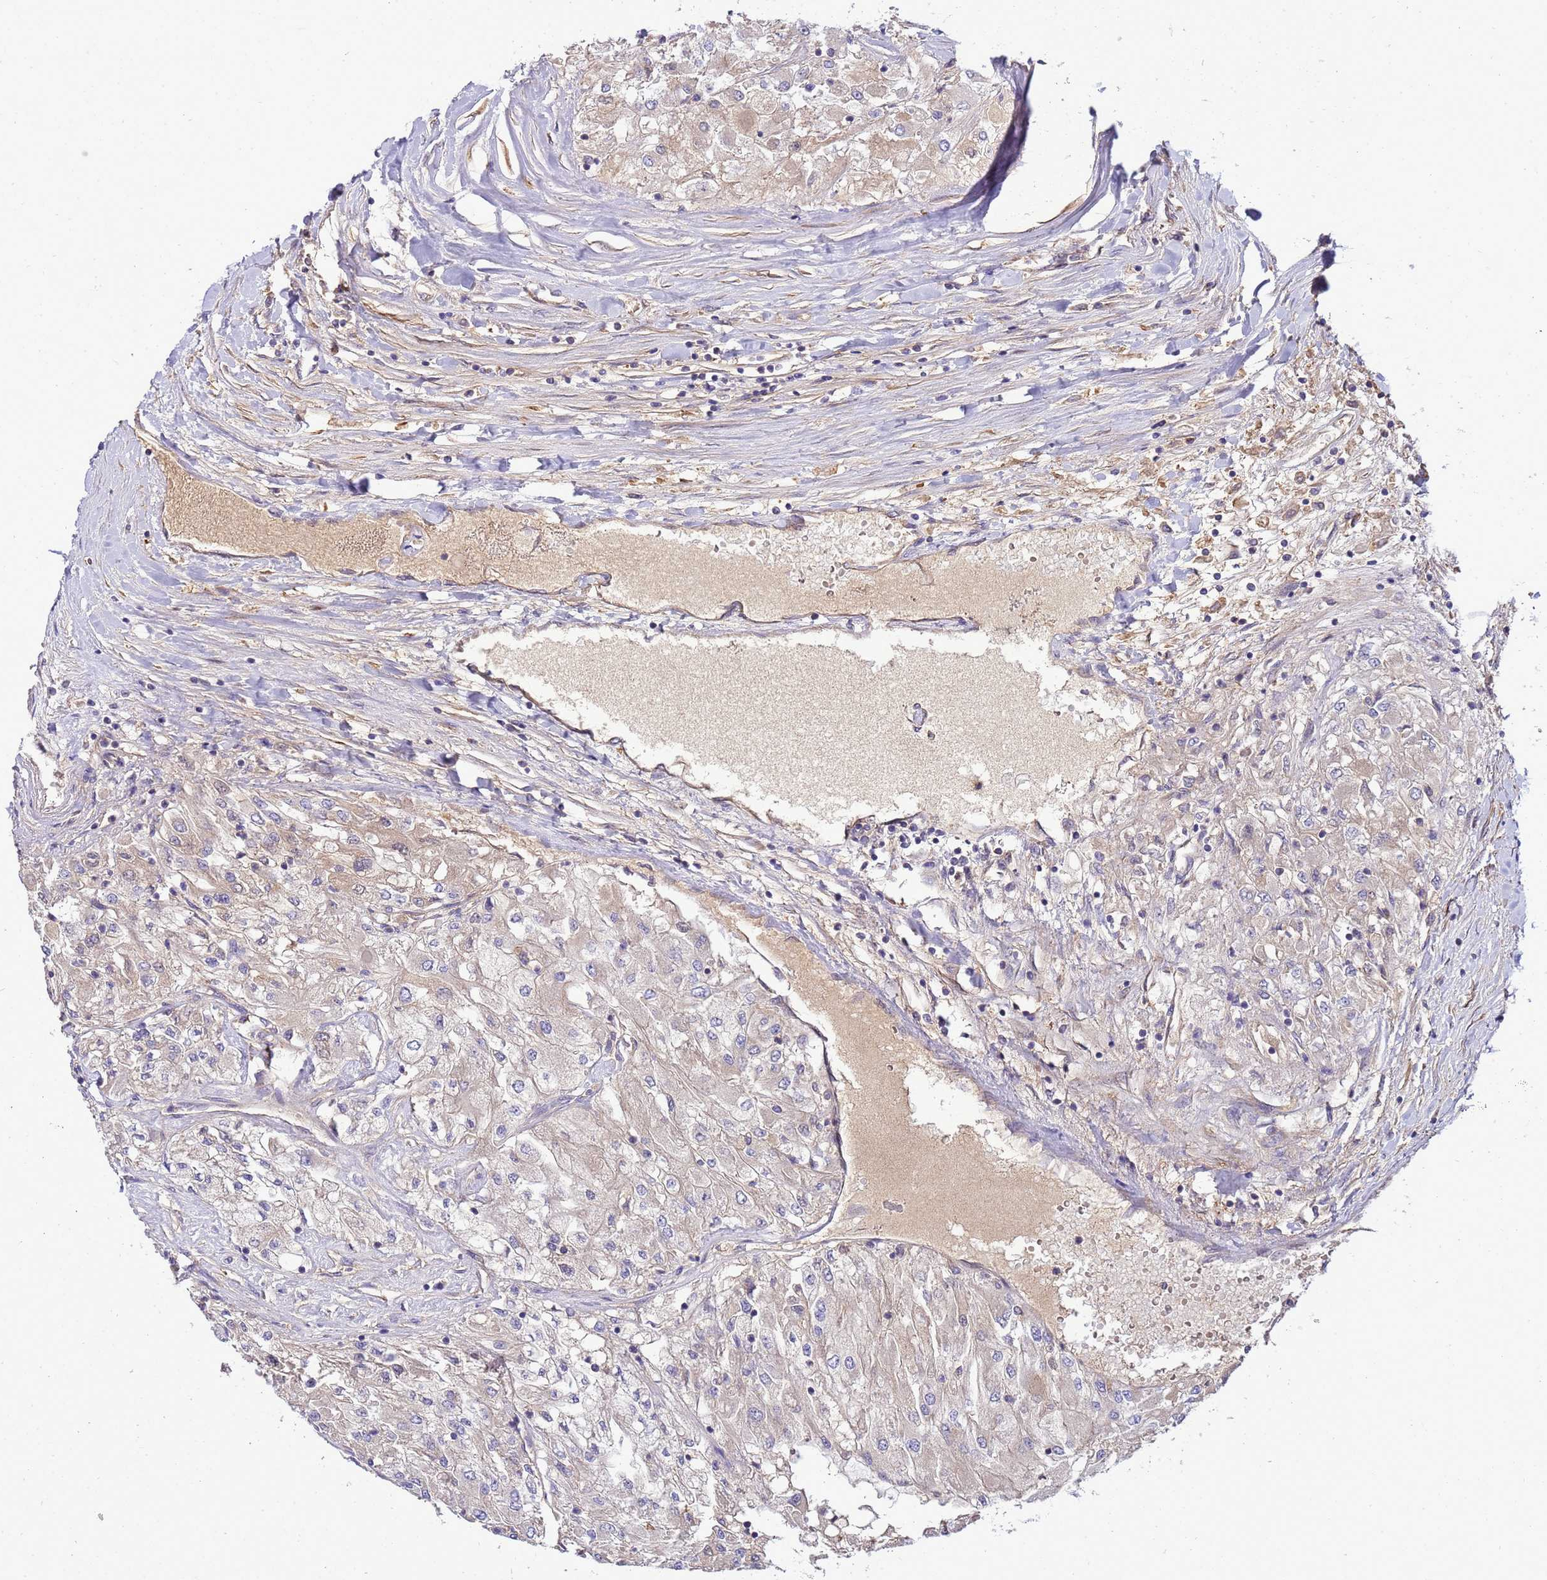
{"staining": {"intensity": "weak", "quantity": "25%-75%", "location": "cytoplasmic/membranous"}, "tissue": "renal cancer", "cell_type": "Tumor cells", "image_type": "cancer", "snomed": [{"axis": "morphology", "description": "Adenocarcinoma, NOS"}, {"axis": "topography", "description": "Kidney"}], "caption": "Immunohistochemistry of human renal cancer demonstrates low levels of weak cytoplasmic/membranous positivity in about 25%-75% of tumor cells. (DAB IHC, brown staining for protein, blue staining for nuclei).", "gene": "SMCO3", "patient": {"sex": "male", "age": 80}}